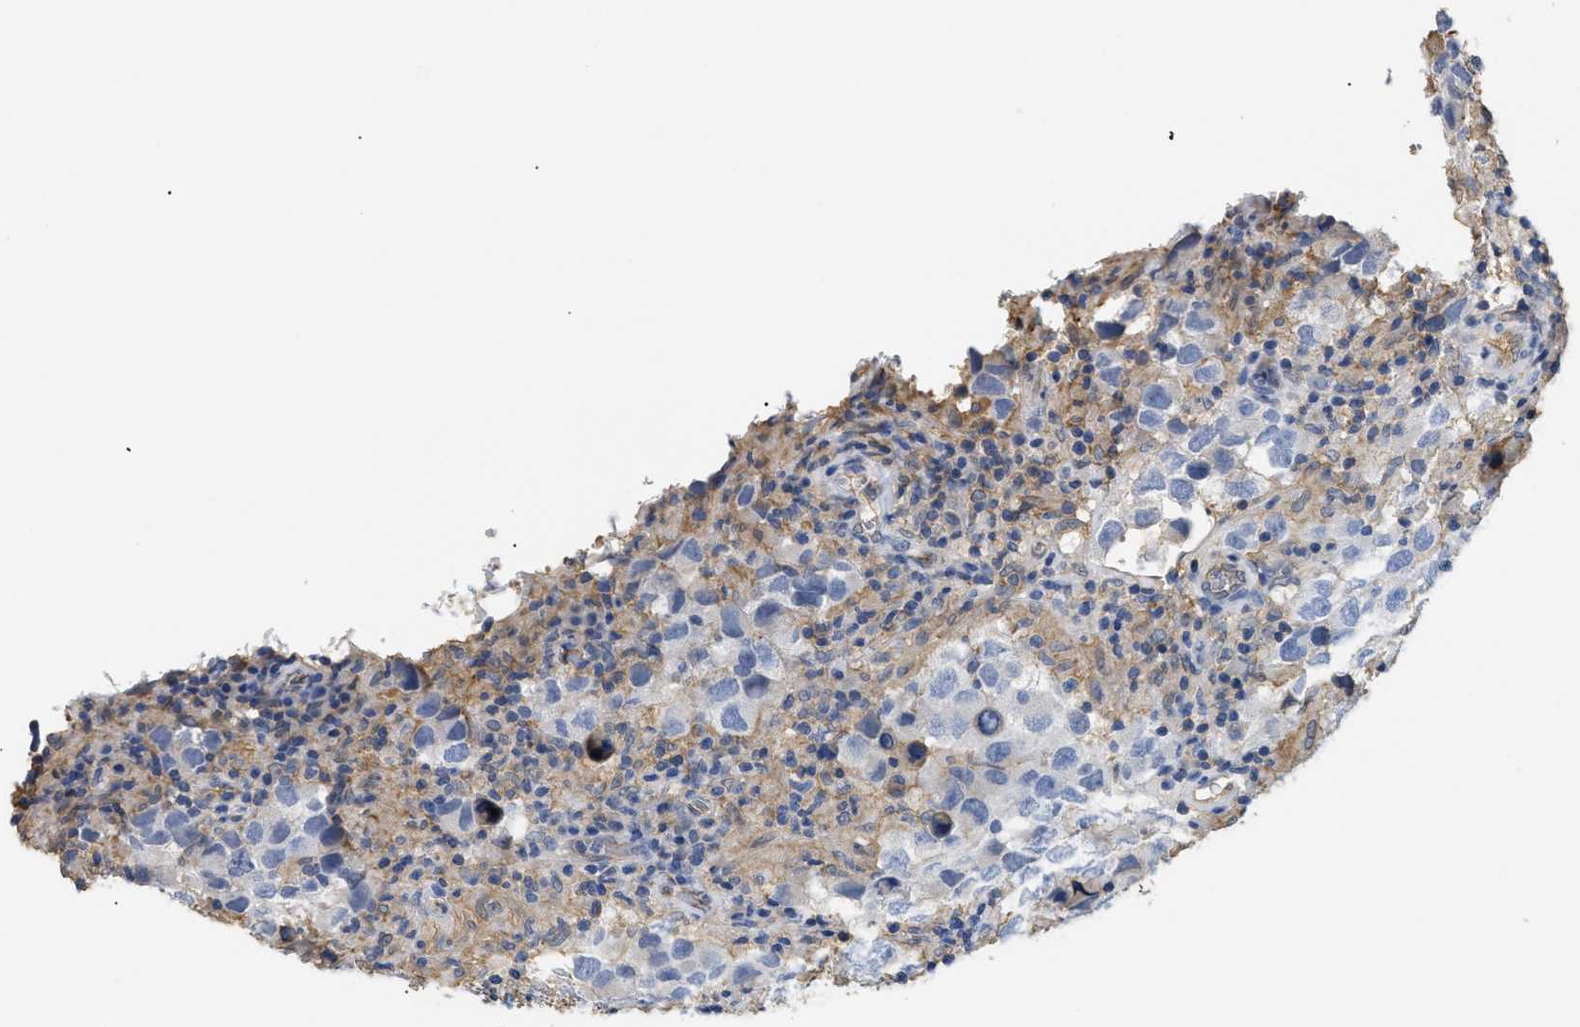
{"staining": {"intensity": "negative", "quantity": "none", "location": "none"}, "tissue": "testis cancer", "cell_type": "Tumor cells", "image_type": "cancer", "snomed": [{"axis": "morphology", "description": "Carcinoma, Embryonal, NOS"}, {"axis": "topography", "description": "Testis"}], "caption": "Protein analysis of embryonal carcinoma (testis) shows no significant positivity in tumor cells.", "gene": "ANXA4", "patient": {"sex": "male", "age": 21}}